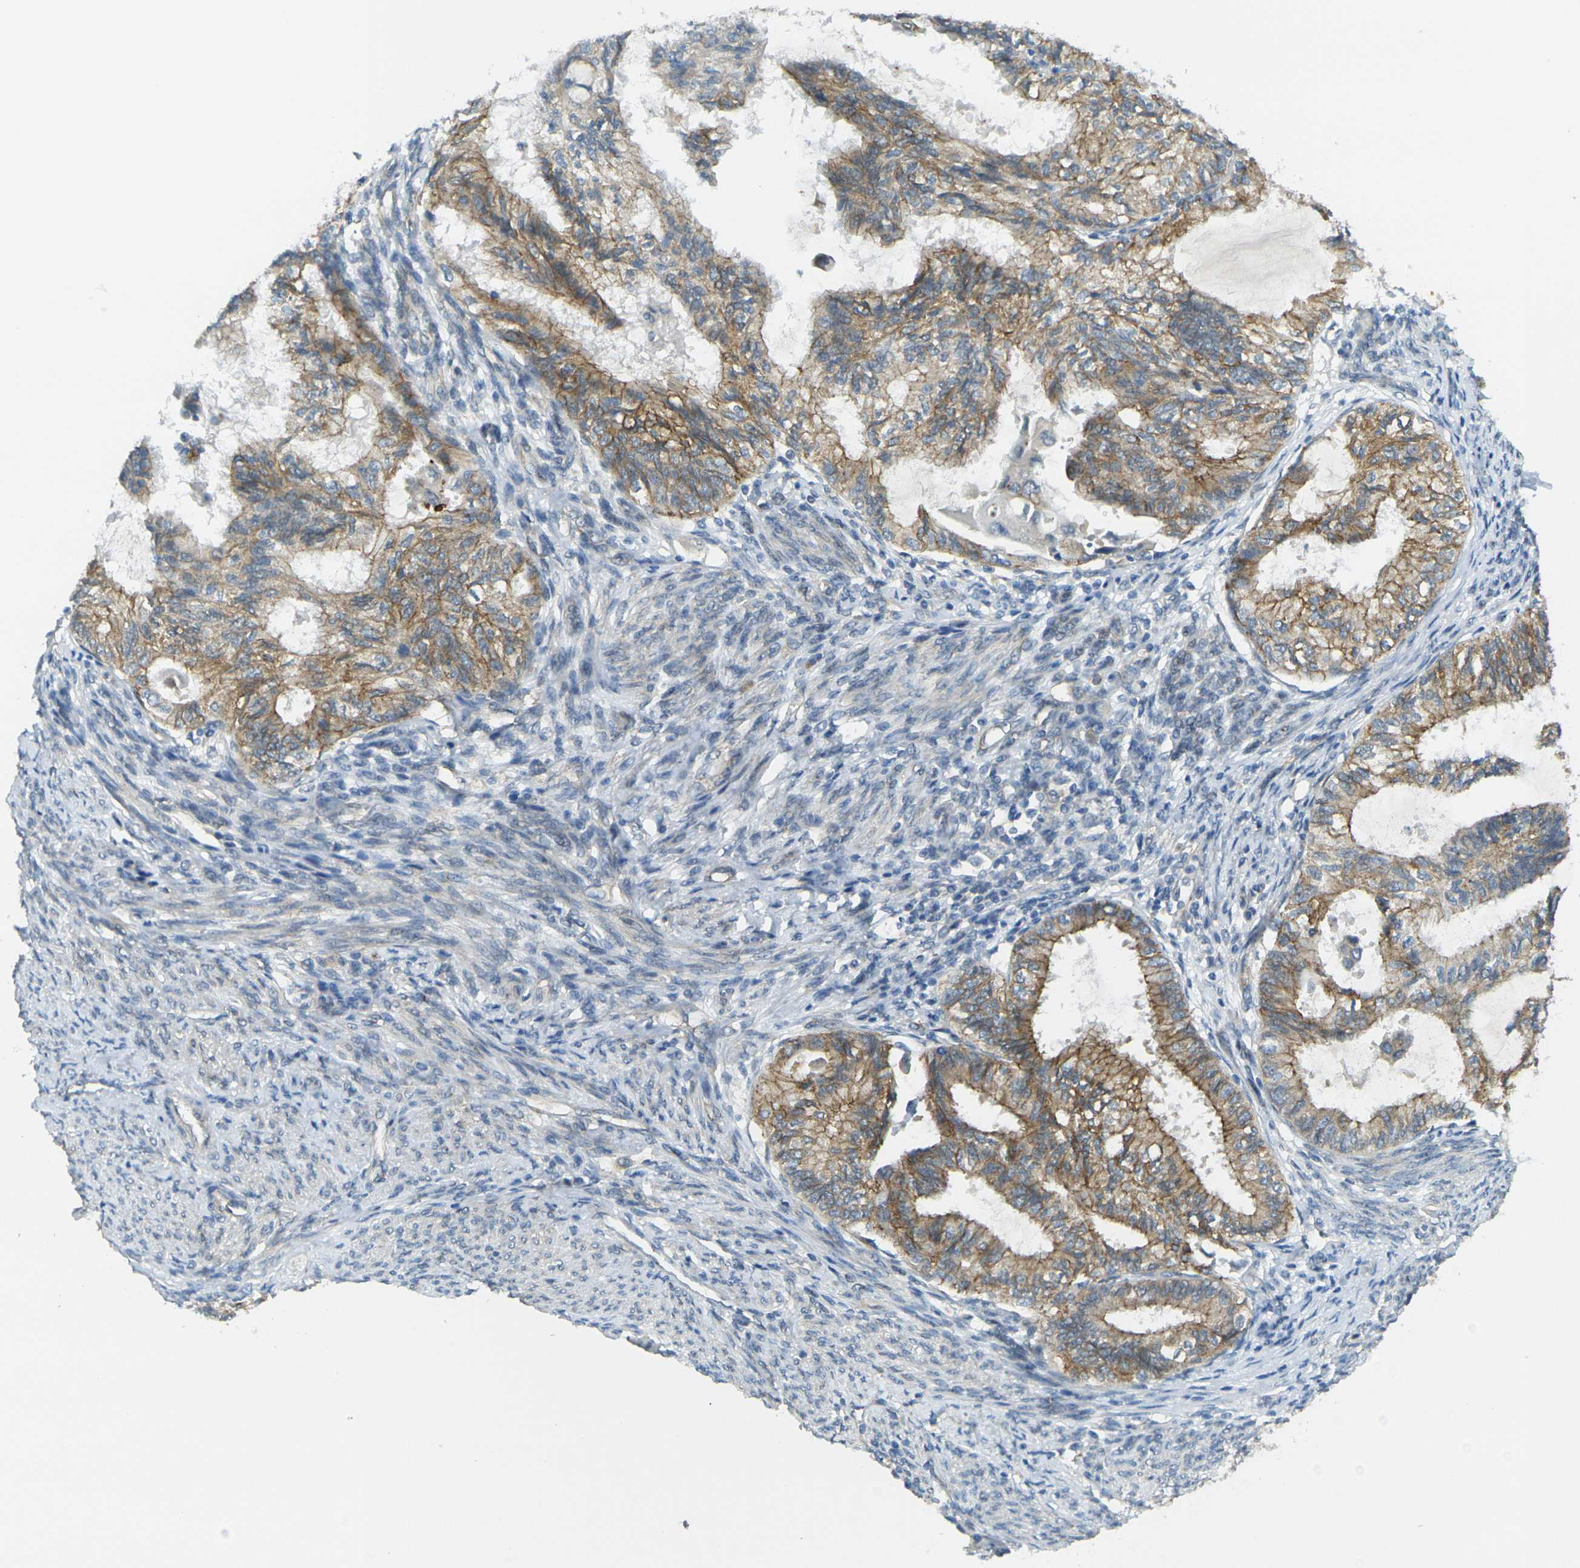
{"staining": {"intensity": "moderate", "quantity": ">75%", "location": "cytoplasmic/membranous"}, "tissue": "cervical cancer", "cell_type": "Tumor cells", "image_type": "cancer", "snomed": [{"axis": "morphology", "description": "Normal tissue, NOS"}, {"axis": "morphology", "description": "Adenocarcinoma, NOS"}, {"axis": "topography", "description": "Cervix"}, {"axis": "topography", "description": "Endometrium"}], "caption": "High-power microscopy captured an IHC image of cervical cancer (adenocarcinoma), revealing moderate cytoplasmic/membranous positivity in about >75% of tumor cells.", "gene": "RHBDD1", "patient": {"sex": "female", "age": 86}}